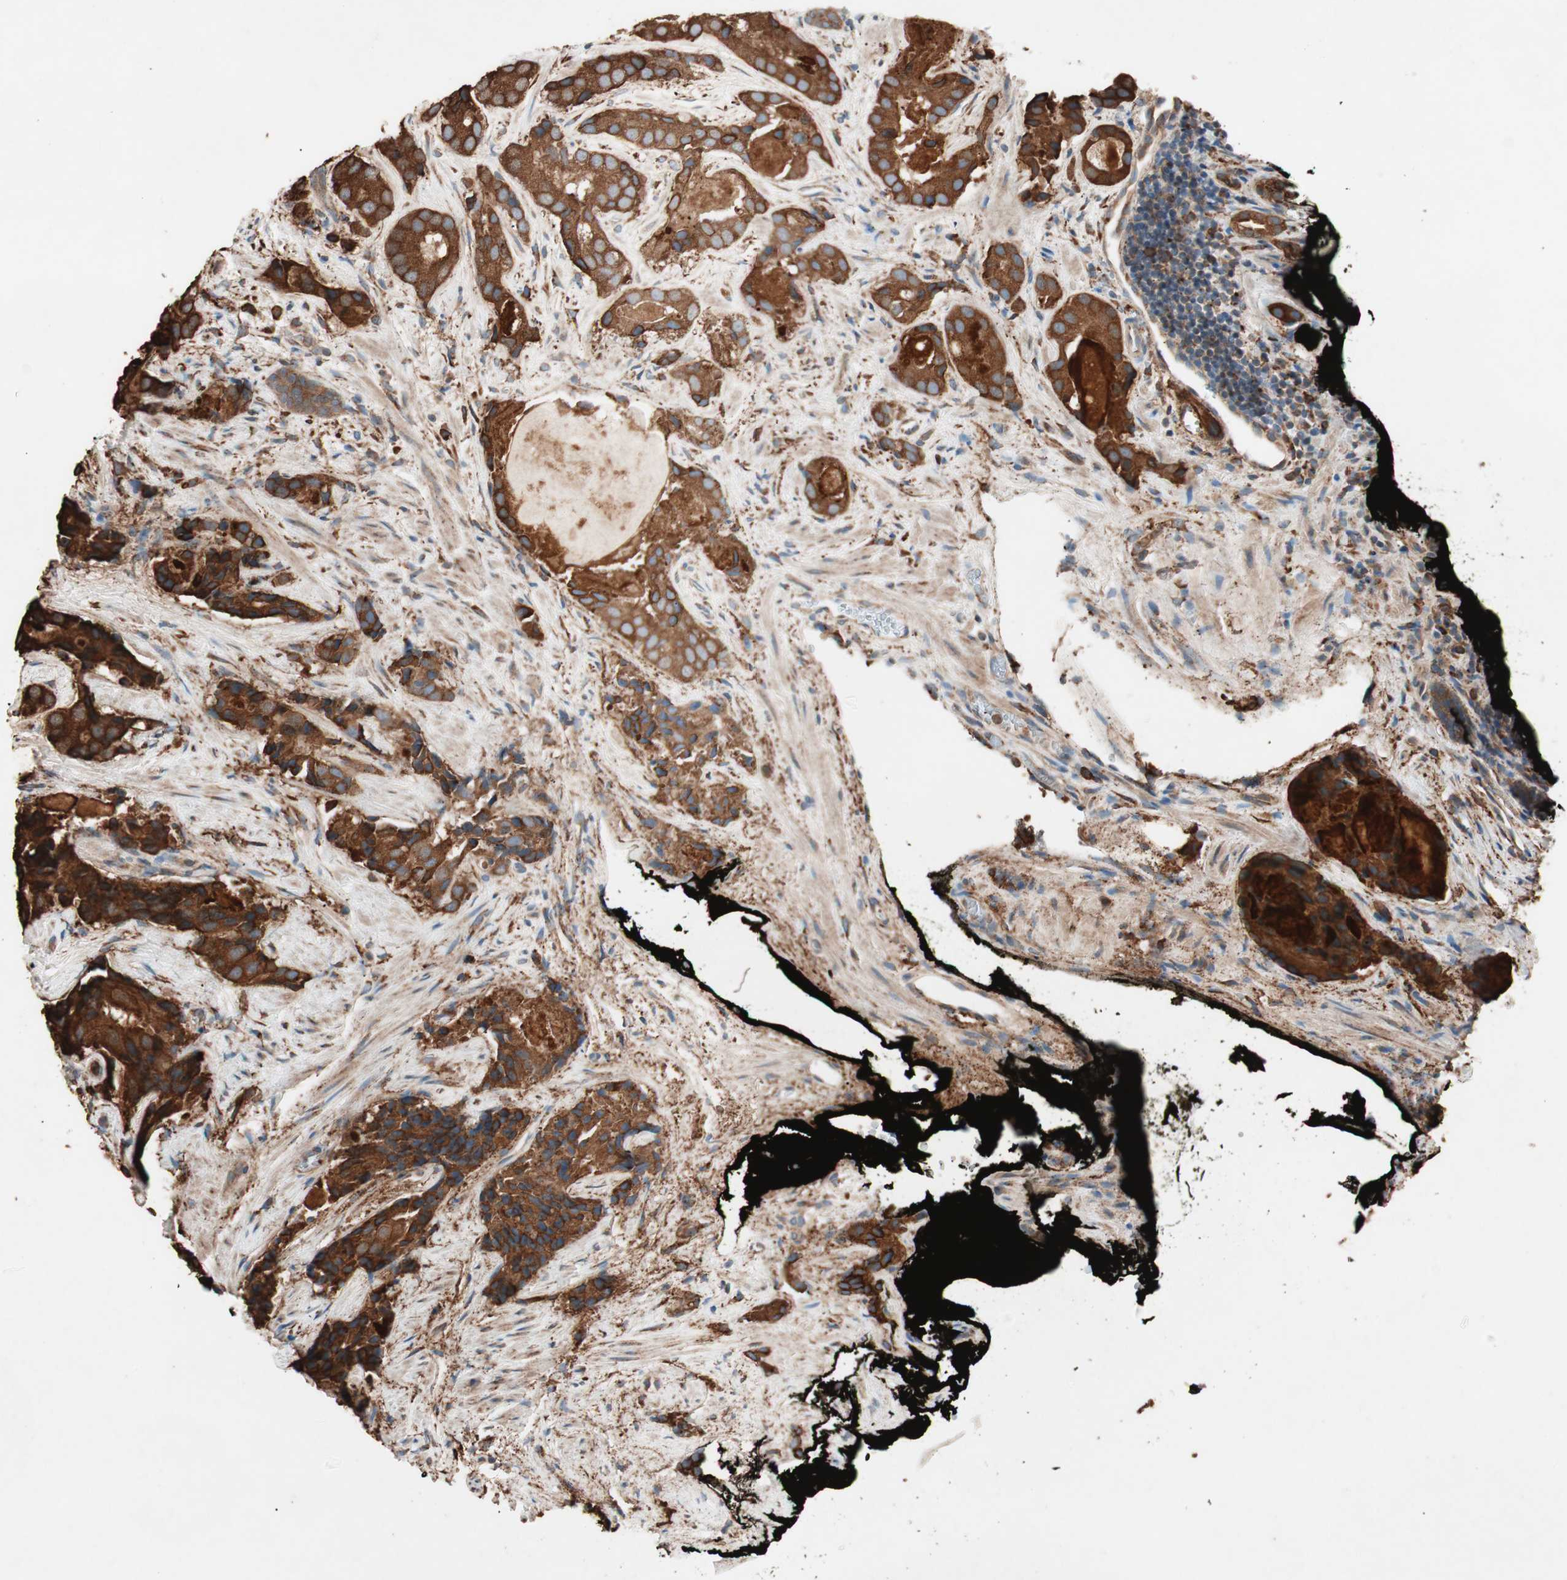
{"staining": {"intensity": "strong", "quantity": ">75%", "location": "cytoplasmic/membranous"}, "tissue": "prostate cancer", "cell_type": "Tumor cells", "image_type": "cancer", "snomed": [{"axis": "morphology", "description": "Adenocarcinoma, High grade"}, {"axis": "topography", "description": "Prostate"}], "caption": "High-power microscopy captured an immunohistochemistry (IHC) image of prostate adenocarcinoma (high-grade), revealing strong cytoplasmic/membranous positivity in about >75% of tumor cells.", "gene": "VEGFA", "patient": {"sex": "male", "age": 58}}